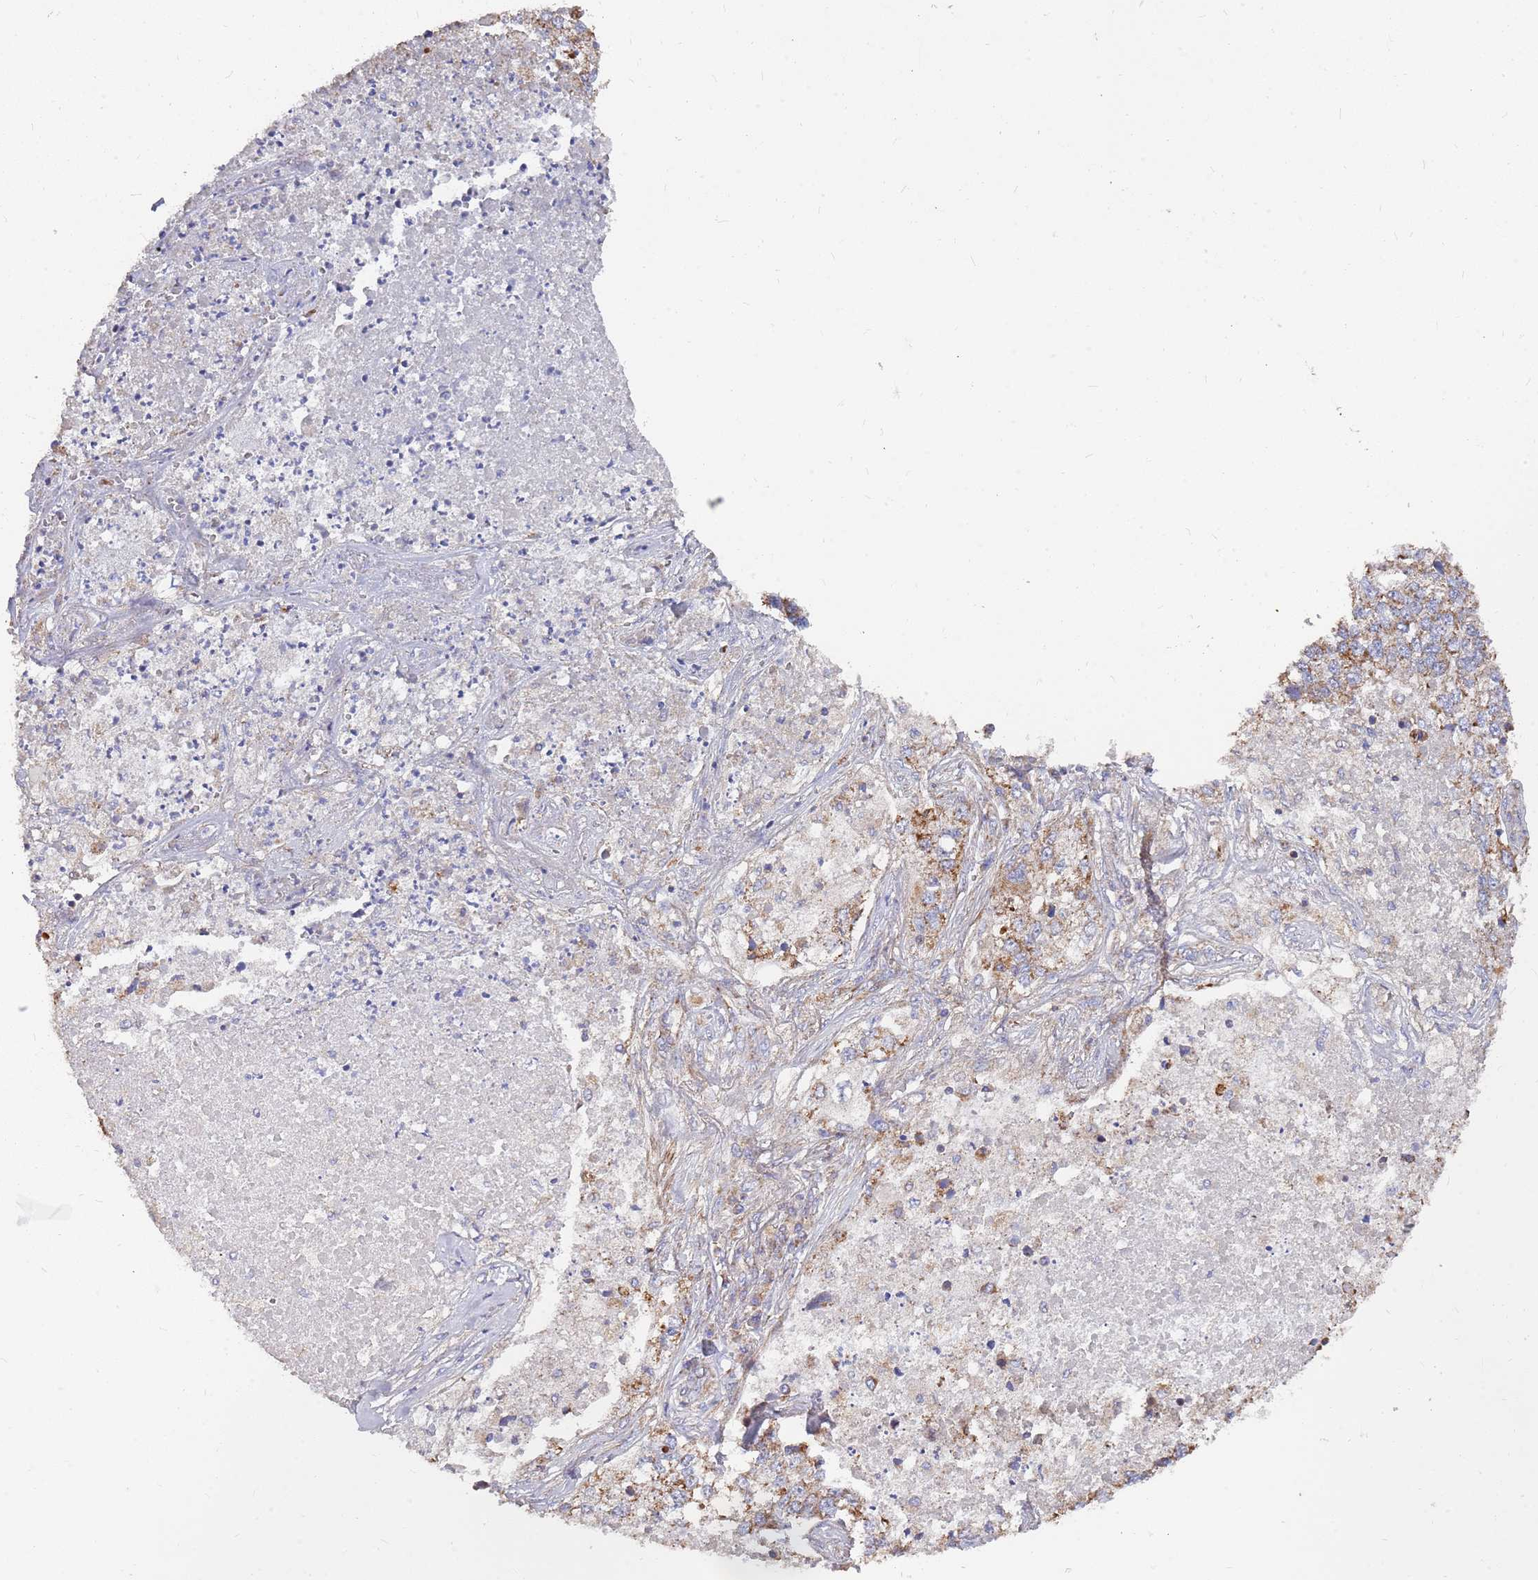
{"staining": {"intensity": "moderate", "quantity": ">75%", "location": "cytoplasmic/membranous"}, "tissue": "lung cancer", "cell_type": "Tumor cells", "image_type": "cancer", "snomed": [{"axis": "morphology", "description": "Adenocarcinoma, NOS"}, {"axis": "topography", "description": "Lung"}], "caption": "This micrograph displays adenocarcinoma (lung) stained with IHC to label a protein in brown. The cytoplasmic/membranous of tumor cells show moderate positivity for the protein. Nuclei are counter-stained blue.", "gene": "WDFY3", "patient": {"sex": "male", "age": 49}}